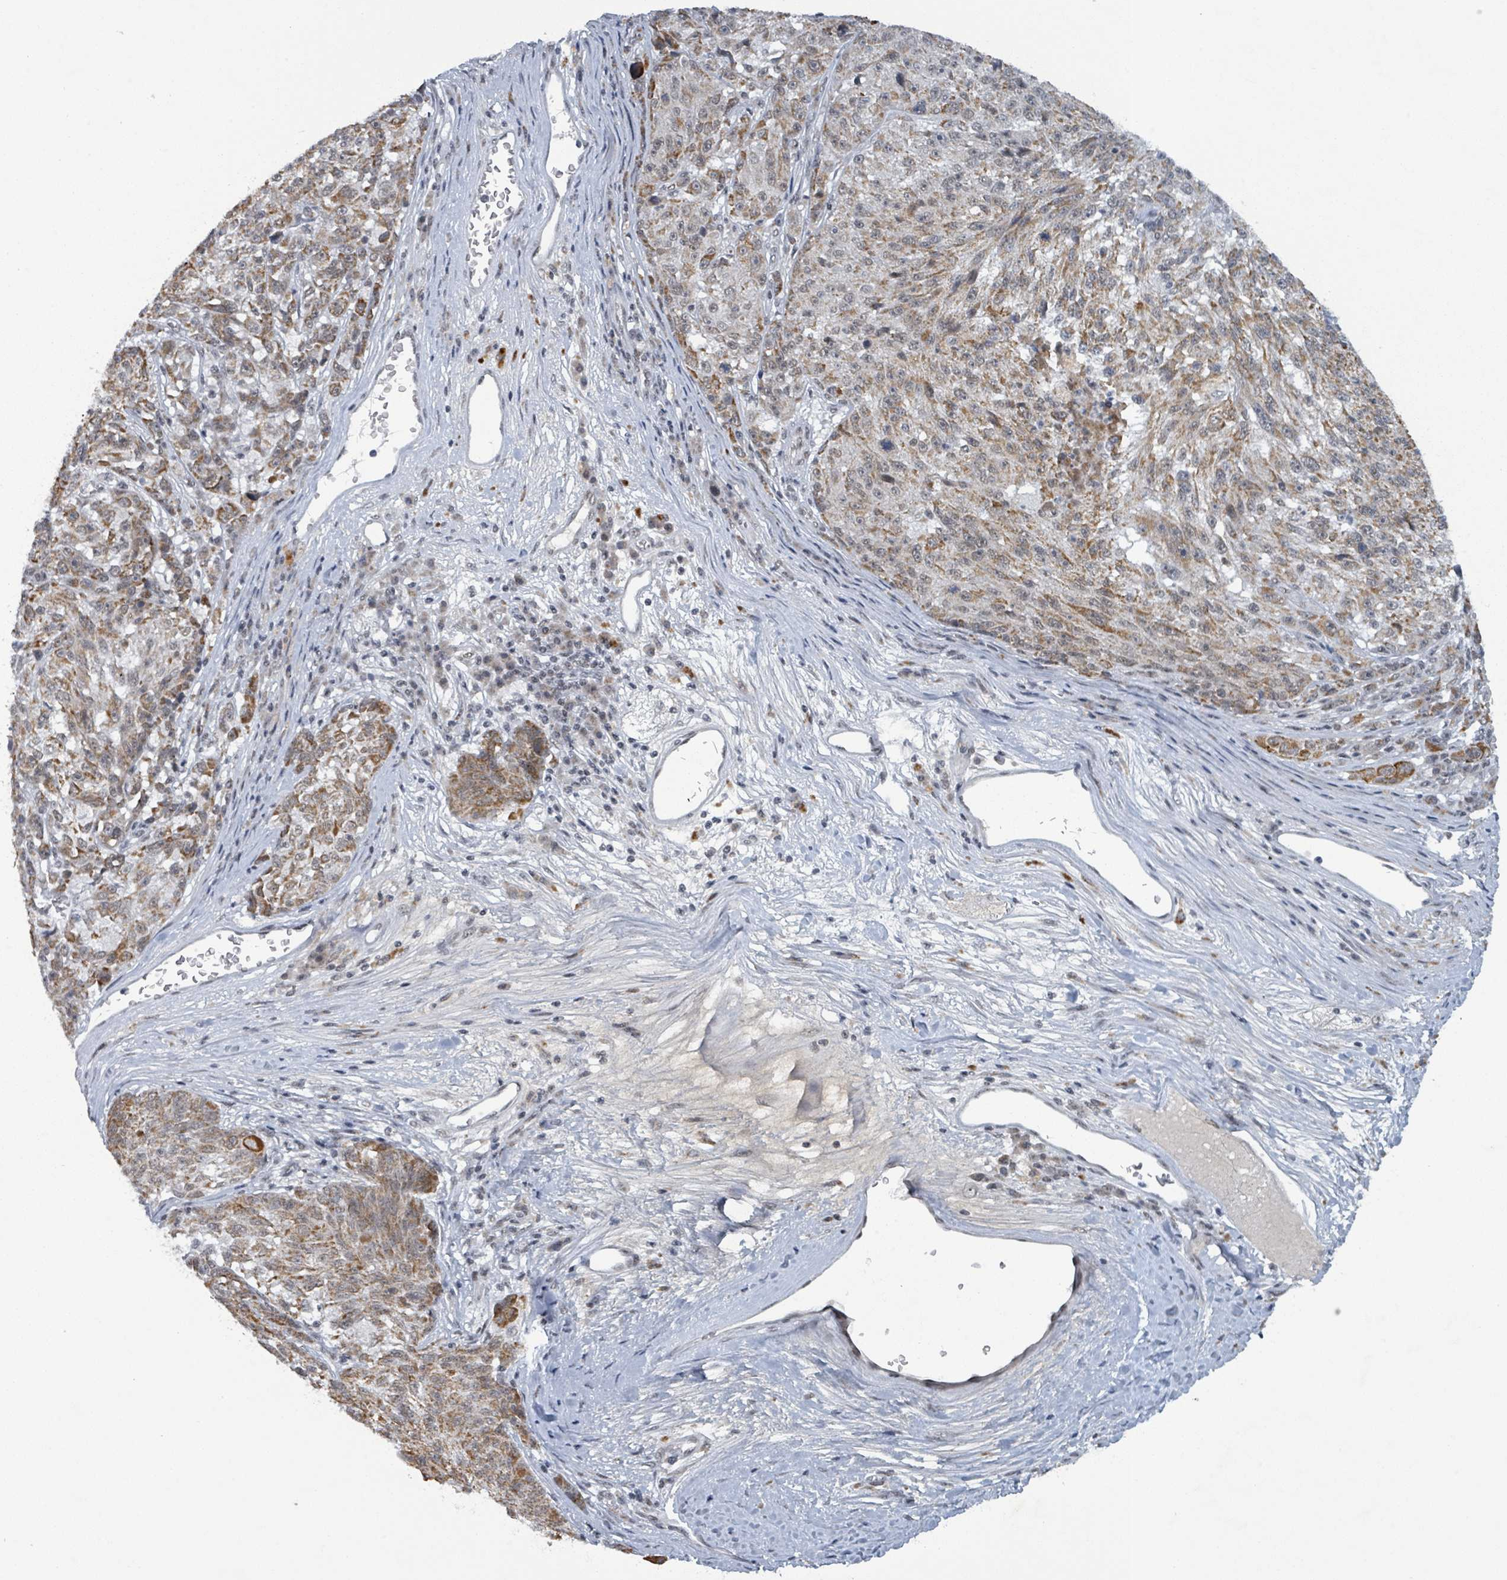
{"staining": {"intensity": "moderate", "quantity": ">75%", "location": "cytoplasmic/membranous"}, "tissue": "melanoma", "cell_type": "Tumor cells", "image_type": "cancer", "snomed": [{"axis": "morphology", "description": "Malignant melanoma, NOS"}, {"axis": "topography", "description": "Skin"}], "caption": "Approximately >75% of tumor cells in human malignant melanoma reveal moderate cytoplasmic/membranous protein positivity as visualized by brown immunohistochemical staining.", "gene": "BANP", "patient": {"sex": "male", "age": 53}}